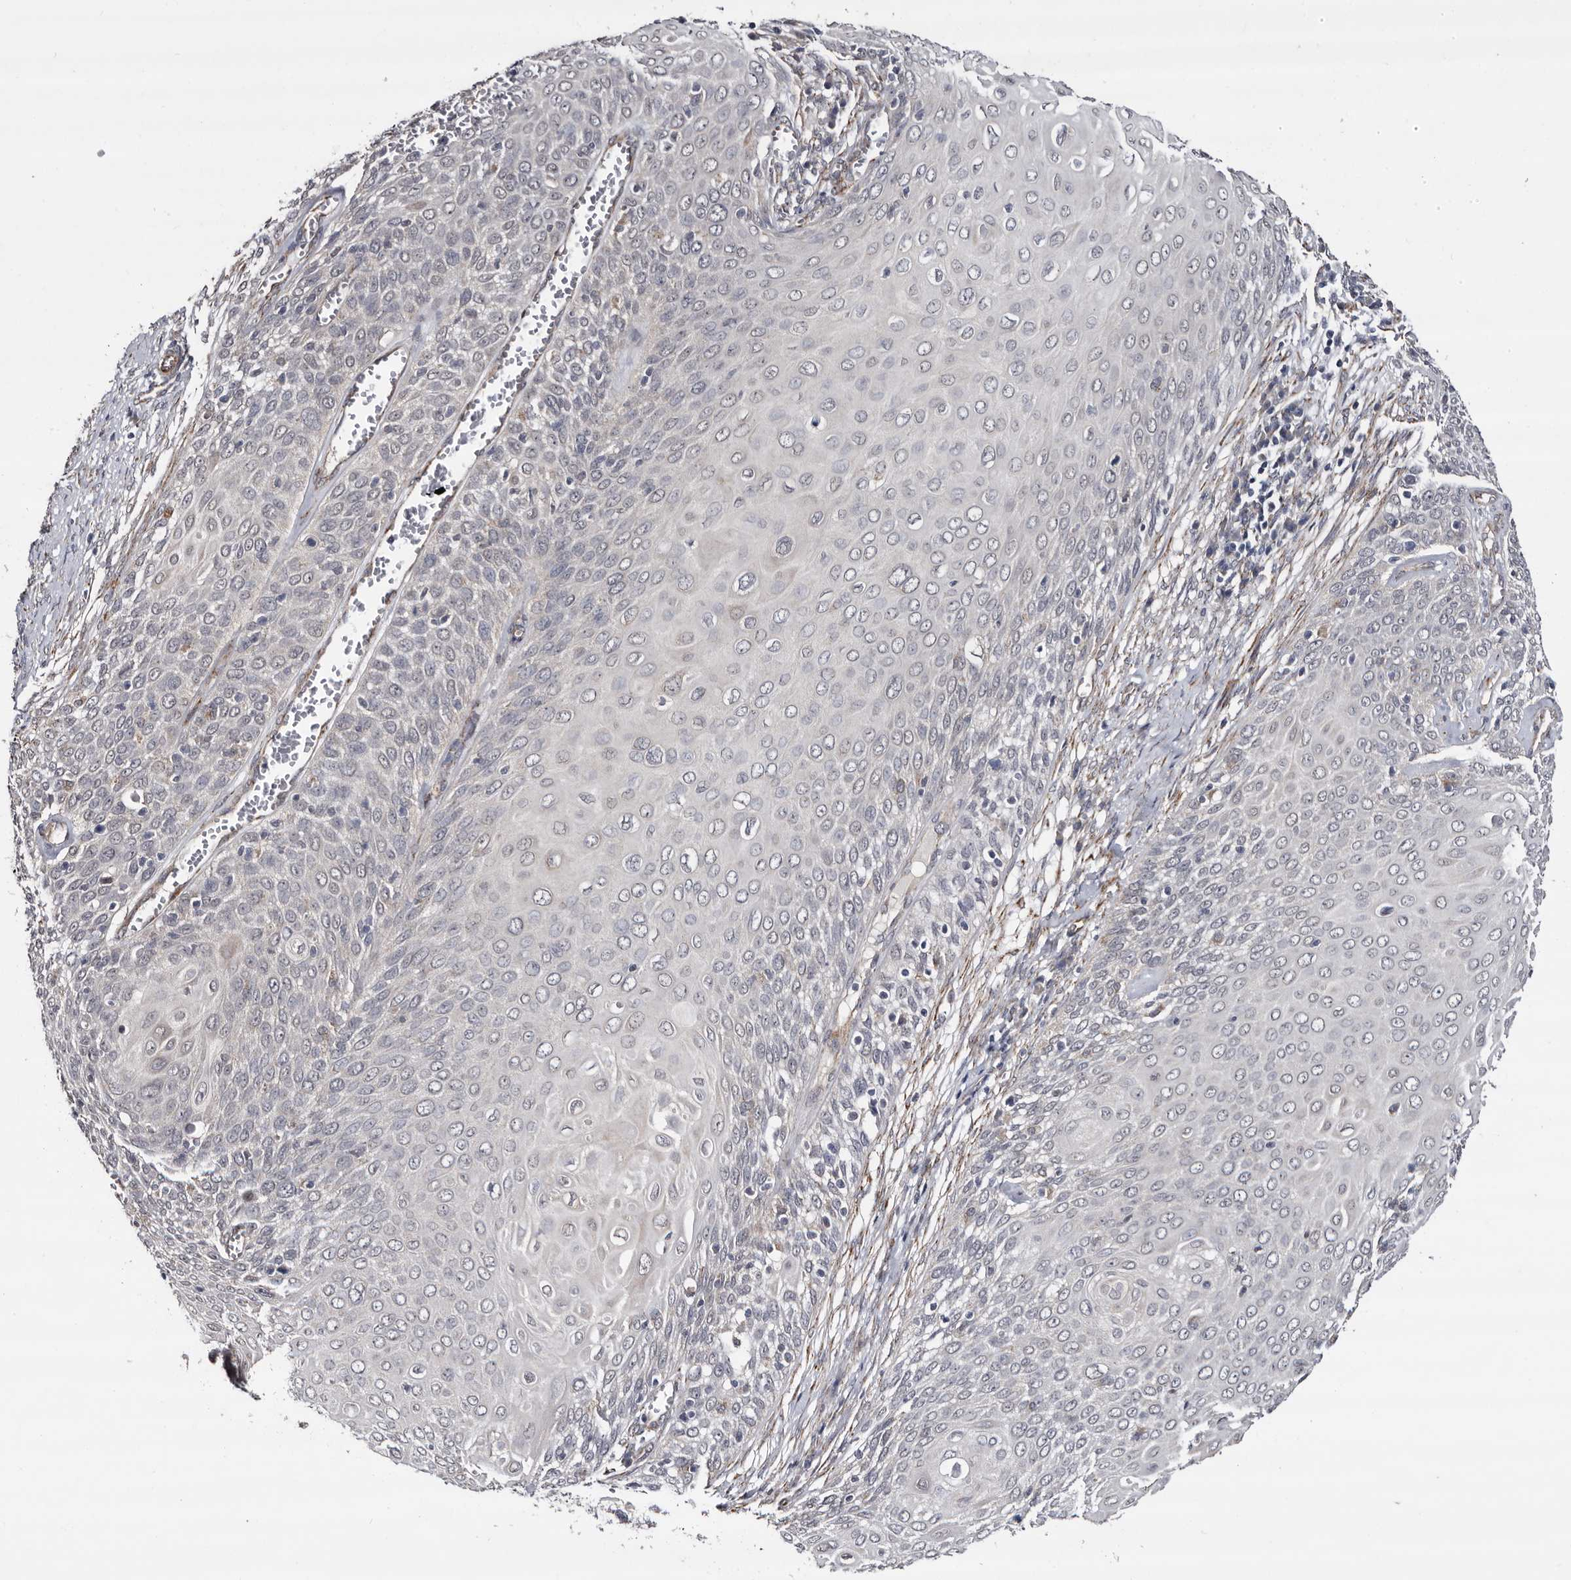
{"staining": {"intensity": "negative", "quantity": "none", "location": "none"}, "tissue": "cervical cancer", "cell_type": "Tumor cells", "image_type": "cancer", "snomed": [{"axis": "morphology", "description": "Squamous cell carcinoma, NOS"}, {"axis": "topography", "description": "Cervix"}], "caption": "Tumor cells are negative for brown protein staining in squamous cell carcinoma (cervical).", "gene": "ARMCX2", "patient": {"sex": "female", "age": 39}}